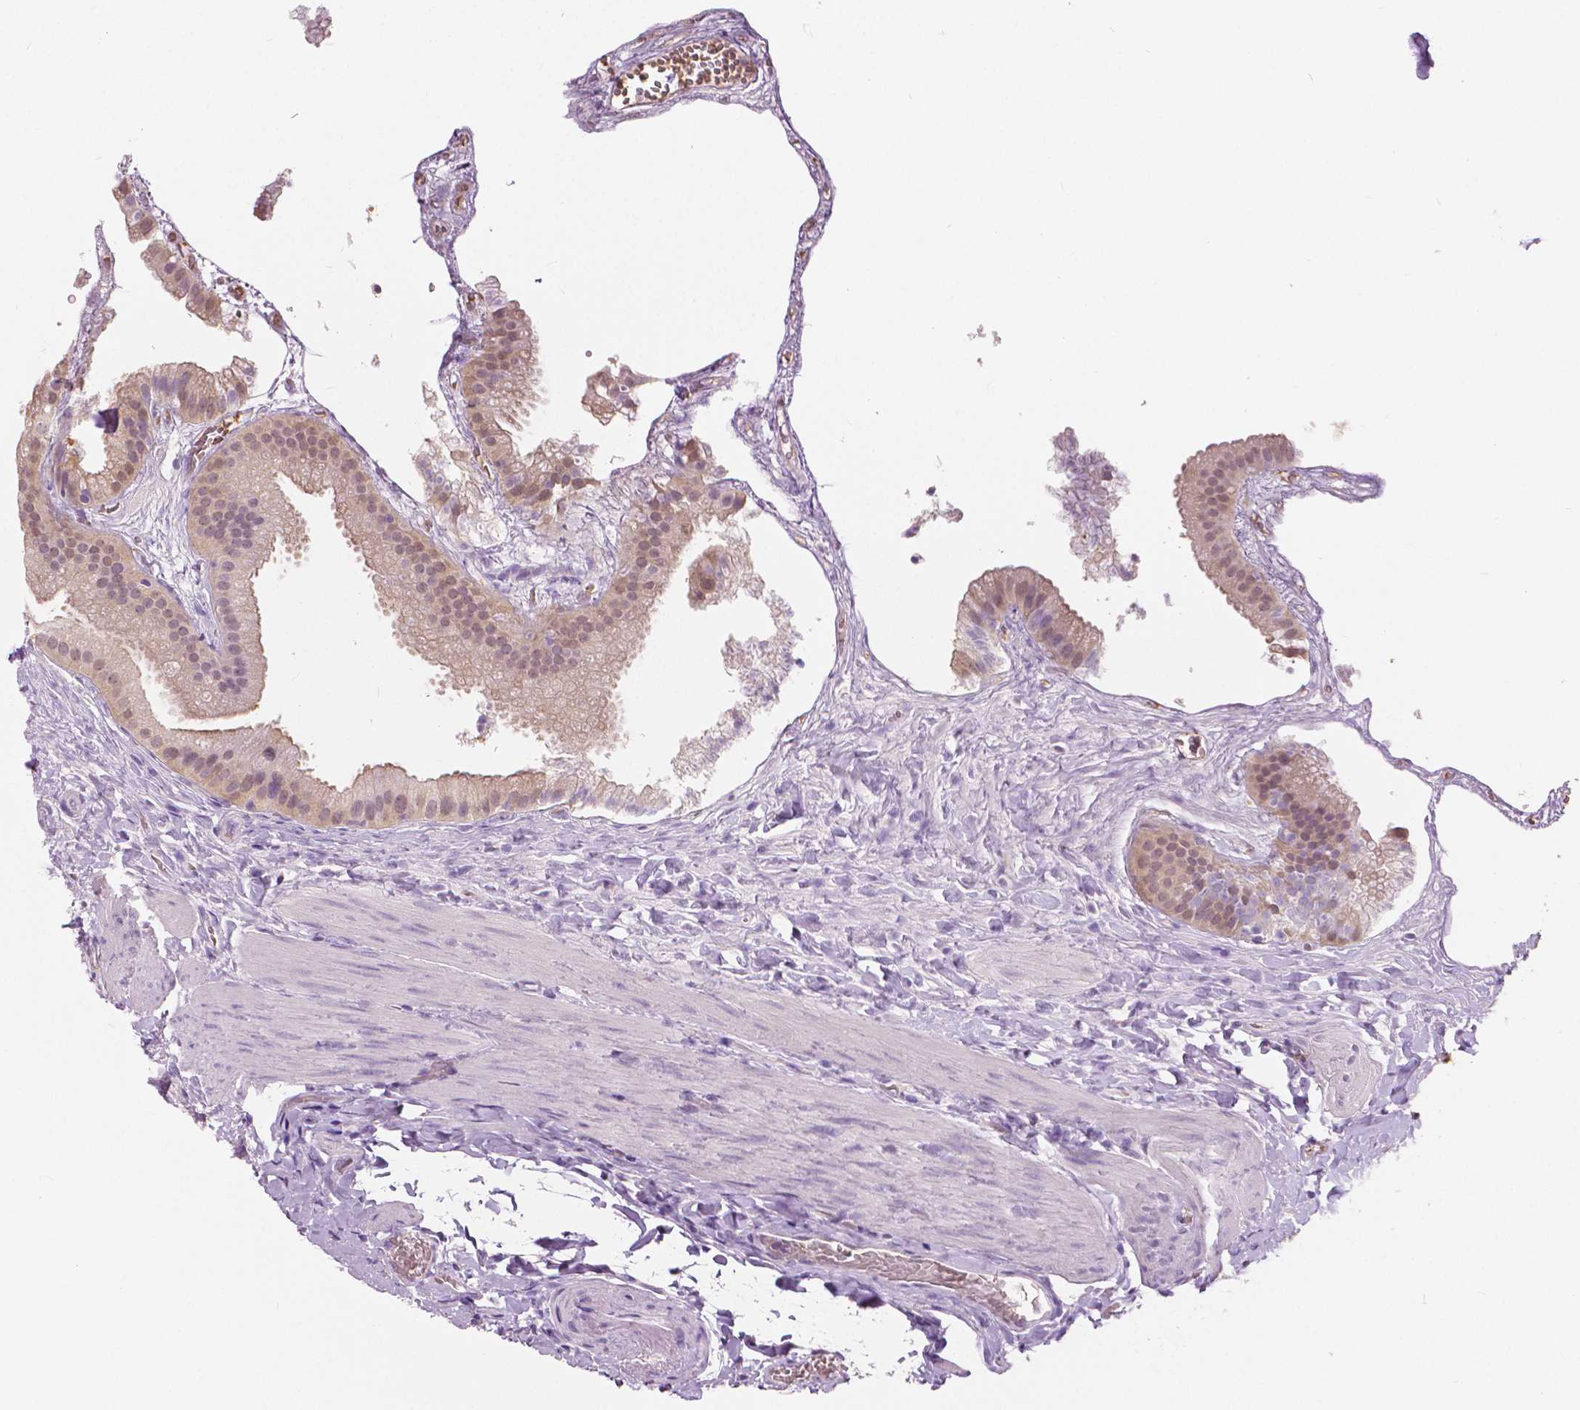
{"staining": {"intensity": "weak", "quantity": "<25%", "location": "cytoplasmic/membranous,nuclear"}, "tissue": "gallbladder", "cell_type": "Glandular cells", "image_type": "normal", "snomed": [{"axis": "morphology", "description": "Normal tissue, NOS"}, {"axis": "topography", "description": "Gallbladder"}], "caption": "Immunohistochemistry micrograph of benign gallbladder: gallbladder stained with DAB (3,3'-diaminobenzidine) reveals no significant protein positivity in glandular cells.", "gene": "TKFC", "patient": {"sex": "female", "age": 63}}